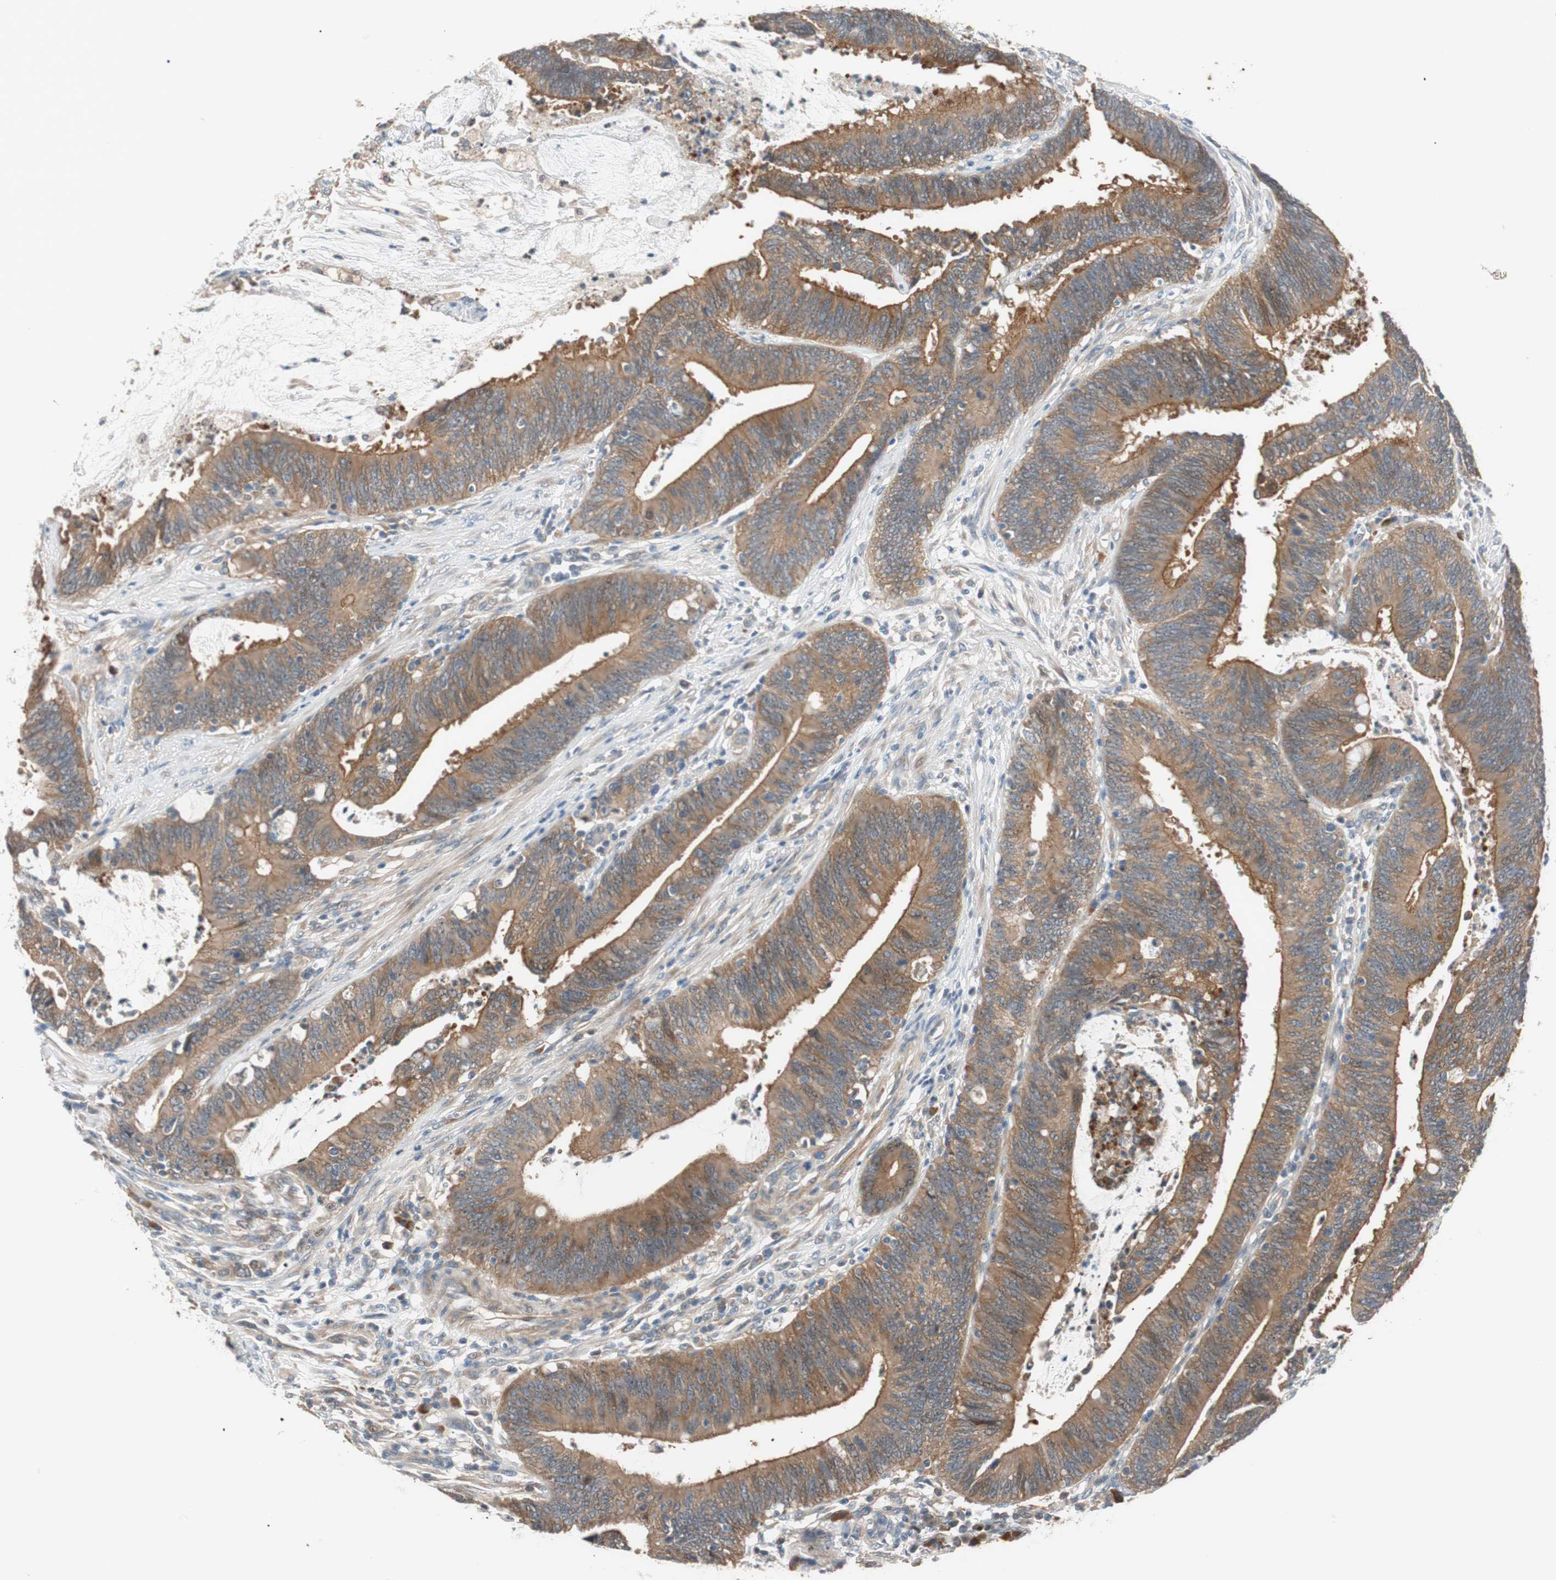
{"staining": {"intensity": "moderate", "quantity": ">75%", "location": "cytoplasmic/membranous"}, "tissue": "colorectal cancer", "cell_type": "Tumor cells", "image_type": "cancer", "snomed": [{"axis": "morphology", "description": "Adenocarcinoma, NOS"}, {"axis": "topography", "description": "Rectum"}], "caption": "A medium amount of moderate cytoplasmic/membranous staining is appreciated in about >75% of tumor cells in colorectal cancer (adenocarcinoma) tissue.", "gene": "PCK1", "patient": {"sex": "female", "age": 66}}